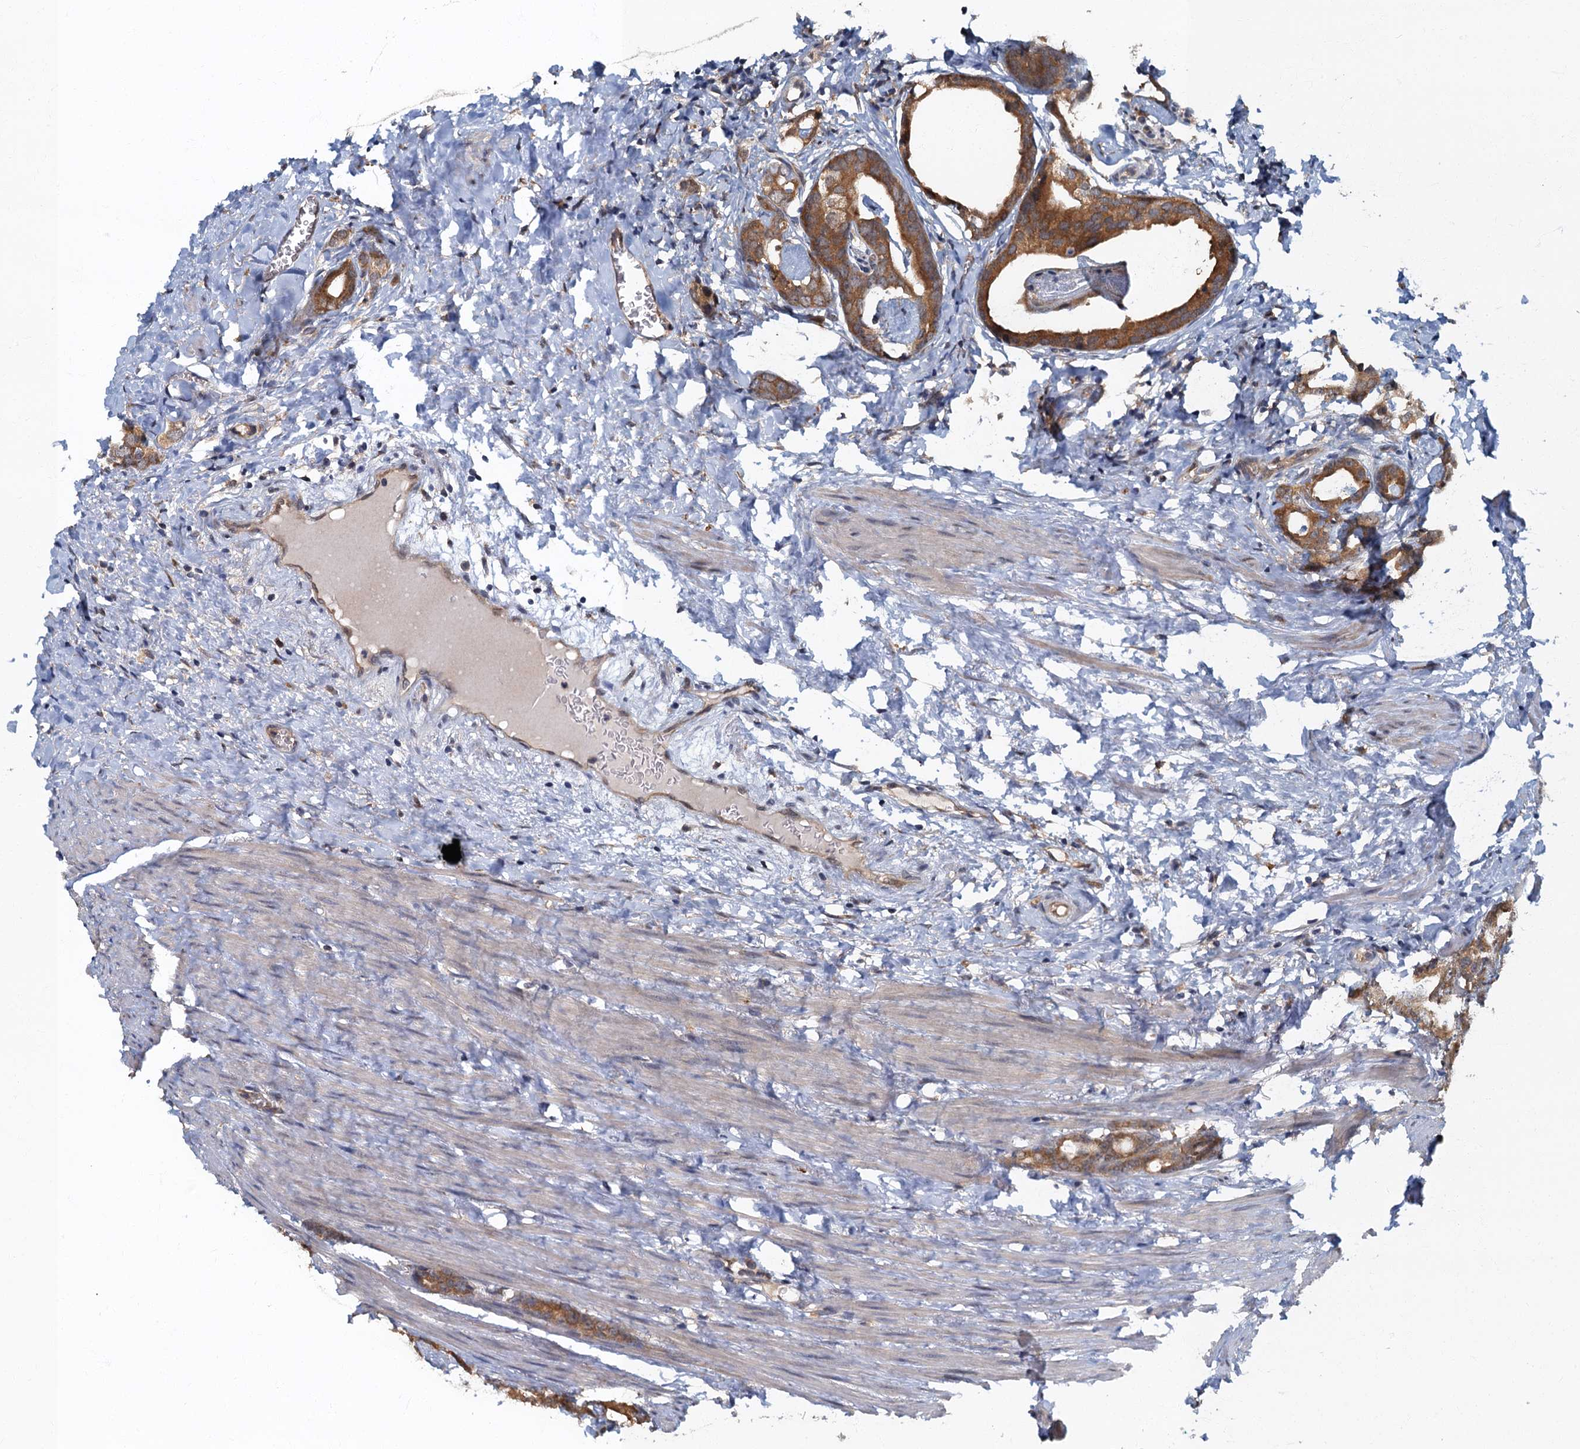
{"staining": {"intensity": "moderate", "quantity": ">75%", "location": "cytoplasmic/membranous"}, "tissue": "prostate cancer", "cell_type": "Tumor cells", "image_type": "cancer", "snomed": [{"axis": "morphology", "description": "Adenocarcinoma, Low grade"}, {"axis": "topography", "description": "Prostate"}], "caption": "Immunohistochemistry (IHC) image of neoplastic tissue: human prostate cancer stained using immunohistochemistry (IHC) exhibits medium levels of moderate protein expression localized specifically in the cytoplasmic/membranous of tumor cells, appearing as a cytoplasmic/membranous brown color.", "gene": "TBCK", "patient": {"sex": "male", "age": 71}}